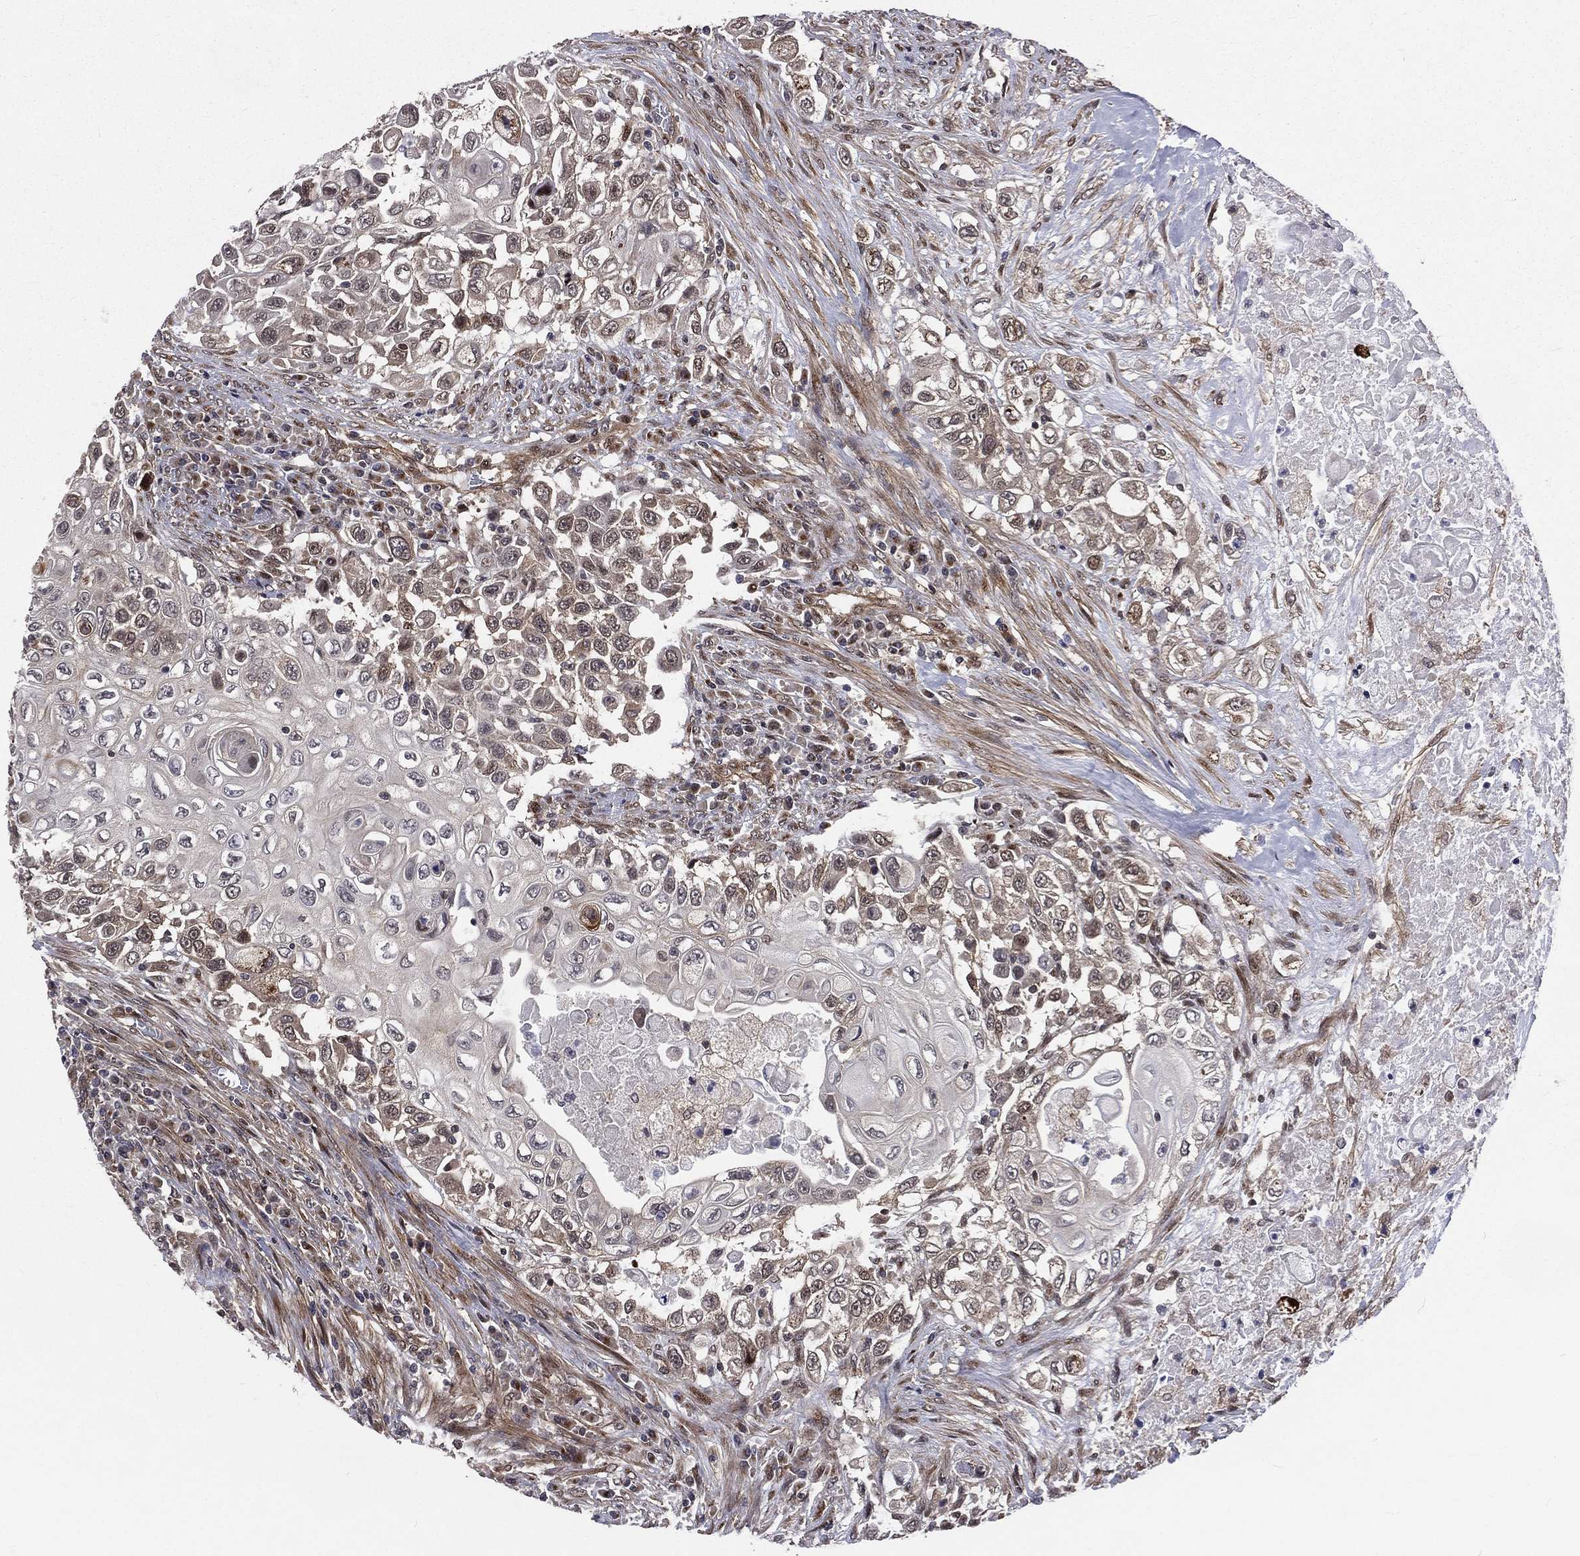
{"staining": {"intensity": "weak", "quantity": "<25%", "location": "cytoplasmic/membranous"}, "tissue": "urothelial cancer", "cell_type": "Tumor cells", "image_type": "cancer", "snomed": [{"axis": "morphology", "description": "Urothelial carcinoma, High grade"}, {"axis": "topography", "description": "Urinary bladder"}], "caption": "Histopathology image shows no protein staining in tumor cells of urothelial cancer tissue.", "gene": "ARL3", "patient": {"sex": "female", "age": 56}}